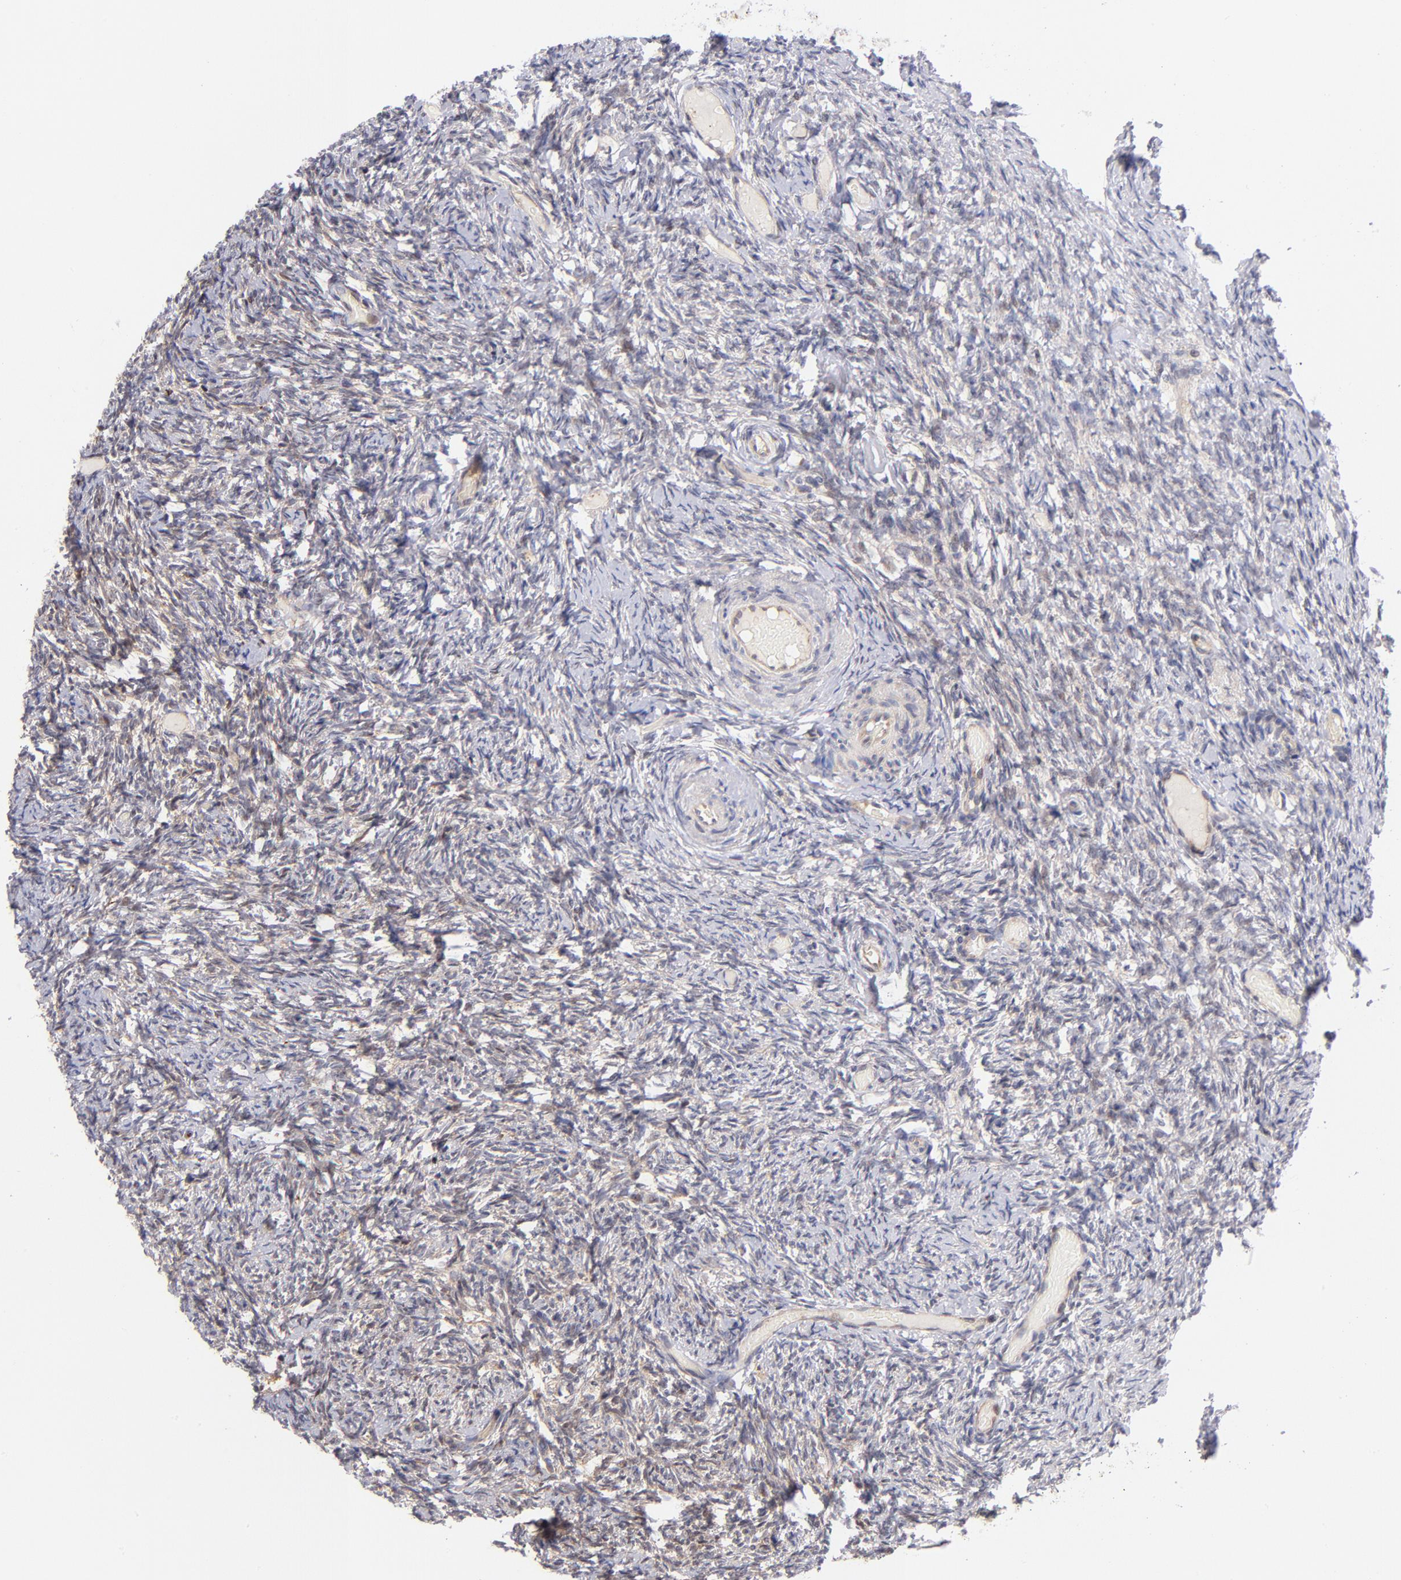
{"staining": {"intensity": "negative", "quantity": "none", "location": "none"}, "tissue": "ovary", "cell_type": "Ovarian stroma cells", "image_type": "normal", "snomed": [{"axis": "morphology", "description": "Normal tissue, NOS"}, {"axis": "topography", "description": "Ovary"}], "caption": "Immunohistochemistry (IHC) micrograph of unremarkable ovary: ovary stained with DAB (3,3'-diaminobenzidine) exhibits no significant protein expression in ovarian stroma cells.", "gene": "YWHAB", "patient": {"sex": "female", "age": 60}}